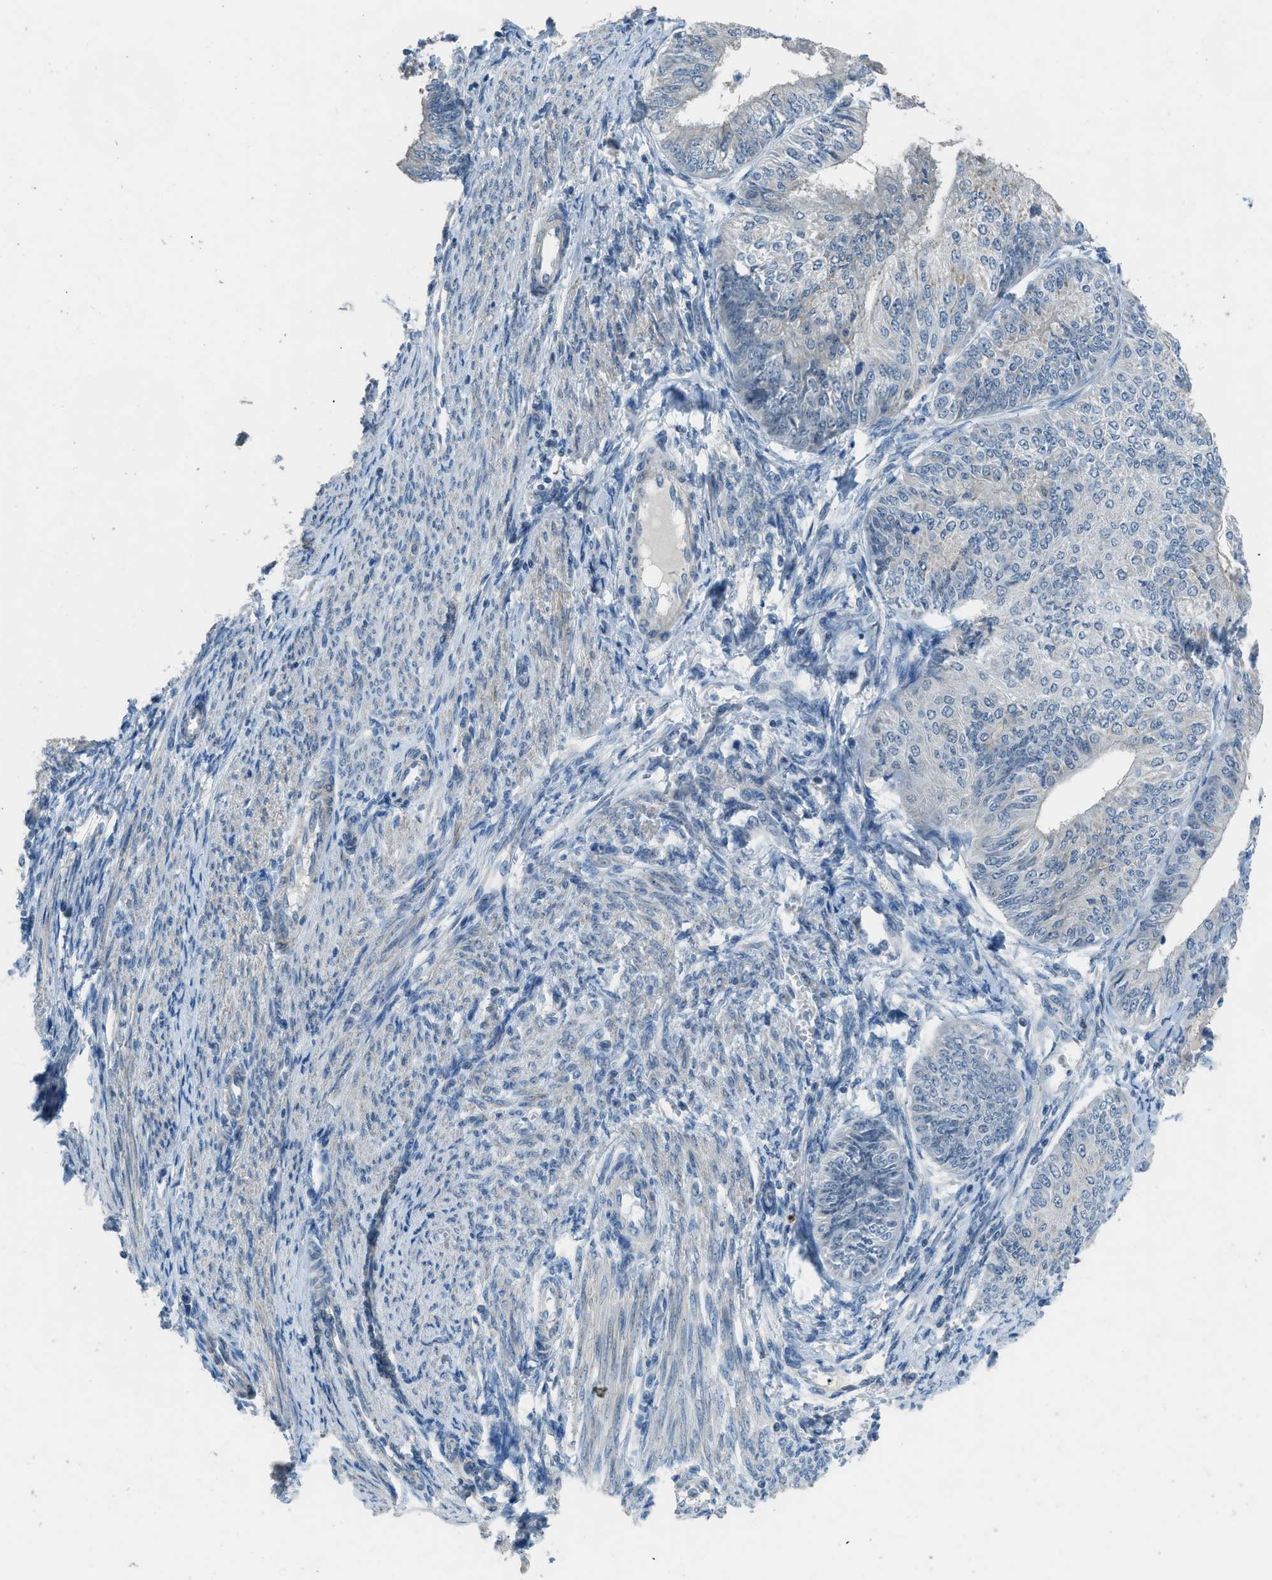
{"staining": {"intensity": "negative", "quantity": "none", "location": "none"}, "tissue": "endometrial cancer", "cell_type": "Tumor cells", "image_type": "cancer", "snomed": [{"axis": "morphology", "description": "Adenocarcinoma, NOS"}, {"axis": "topography", "description": "Endometrium"}], "caption": "Immunohistochemical staining of human endometrial cancer exhibits no significant positivity in tumor cells.", "gene": "TIMD4", "patient": {"sex": "female", "age": 58}}